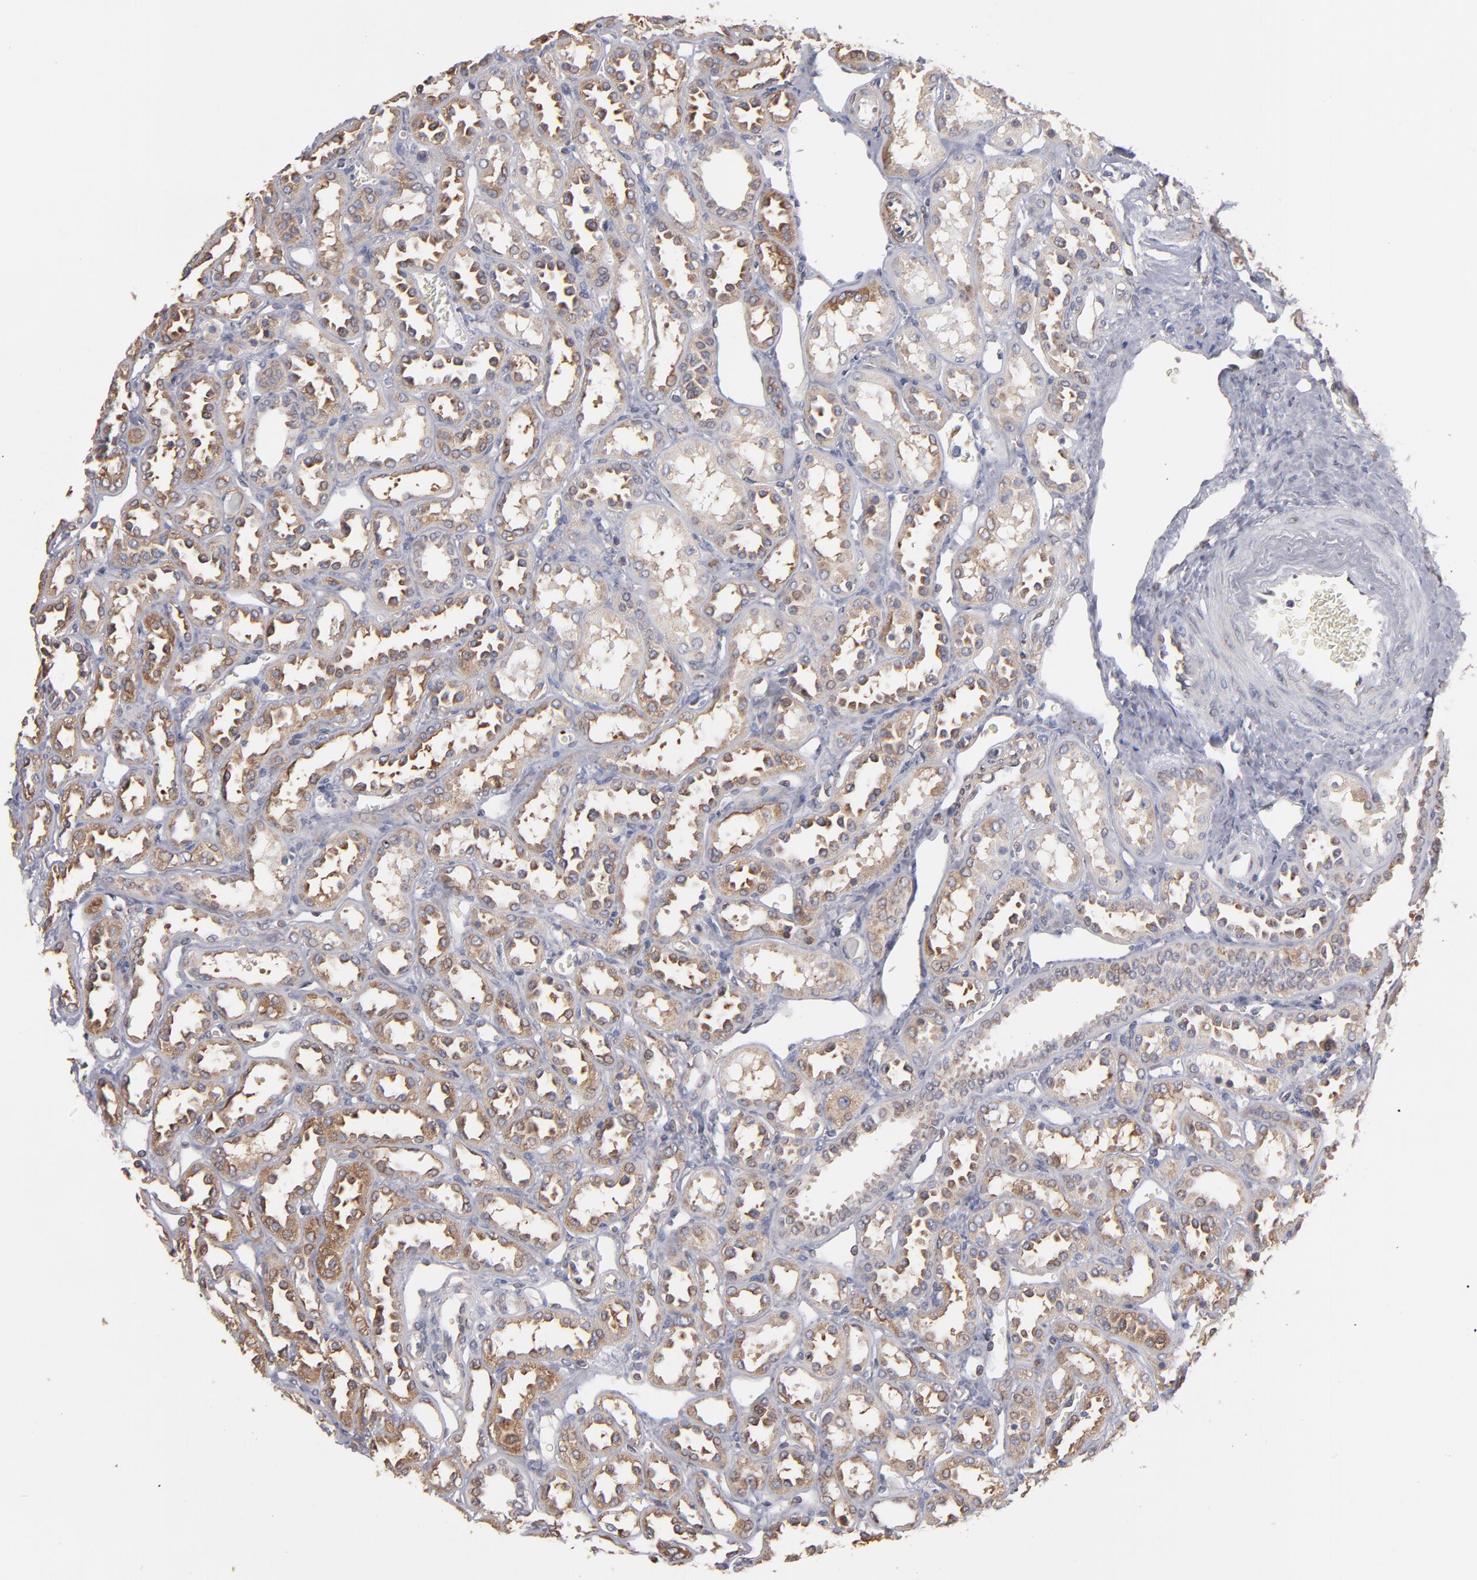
{"staining": {"intensity": "moderate", "quantity": "25%-75%", "location": "cytoplasmic/membranous"}, "tissue": "kidney", "cell_type": "Cells in glomeruli", "image_type": "normal", "snomed": [{"axis": "morphology", "description": "Normal tissue, NOS"}, {"axis": "topography", "description": "Kidney"}], "caption": "The histopathology image reveals immunohistochemical staining of normal kidney. There is moderate cytoplasmic/membranous expression is appreciated in about 25%-75% of cells in glomeruli.", "gene": "KTN1", "patient": {"sex": "female", "age": 52}}